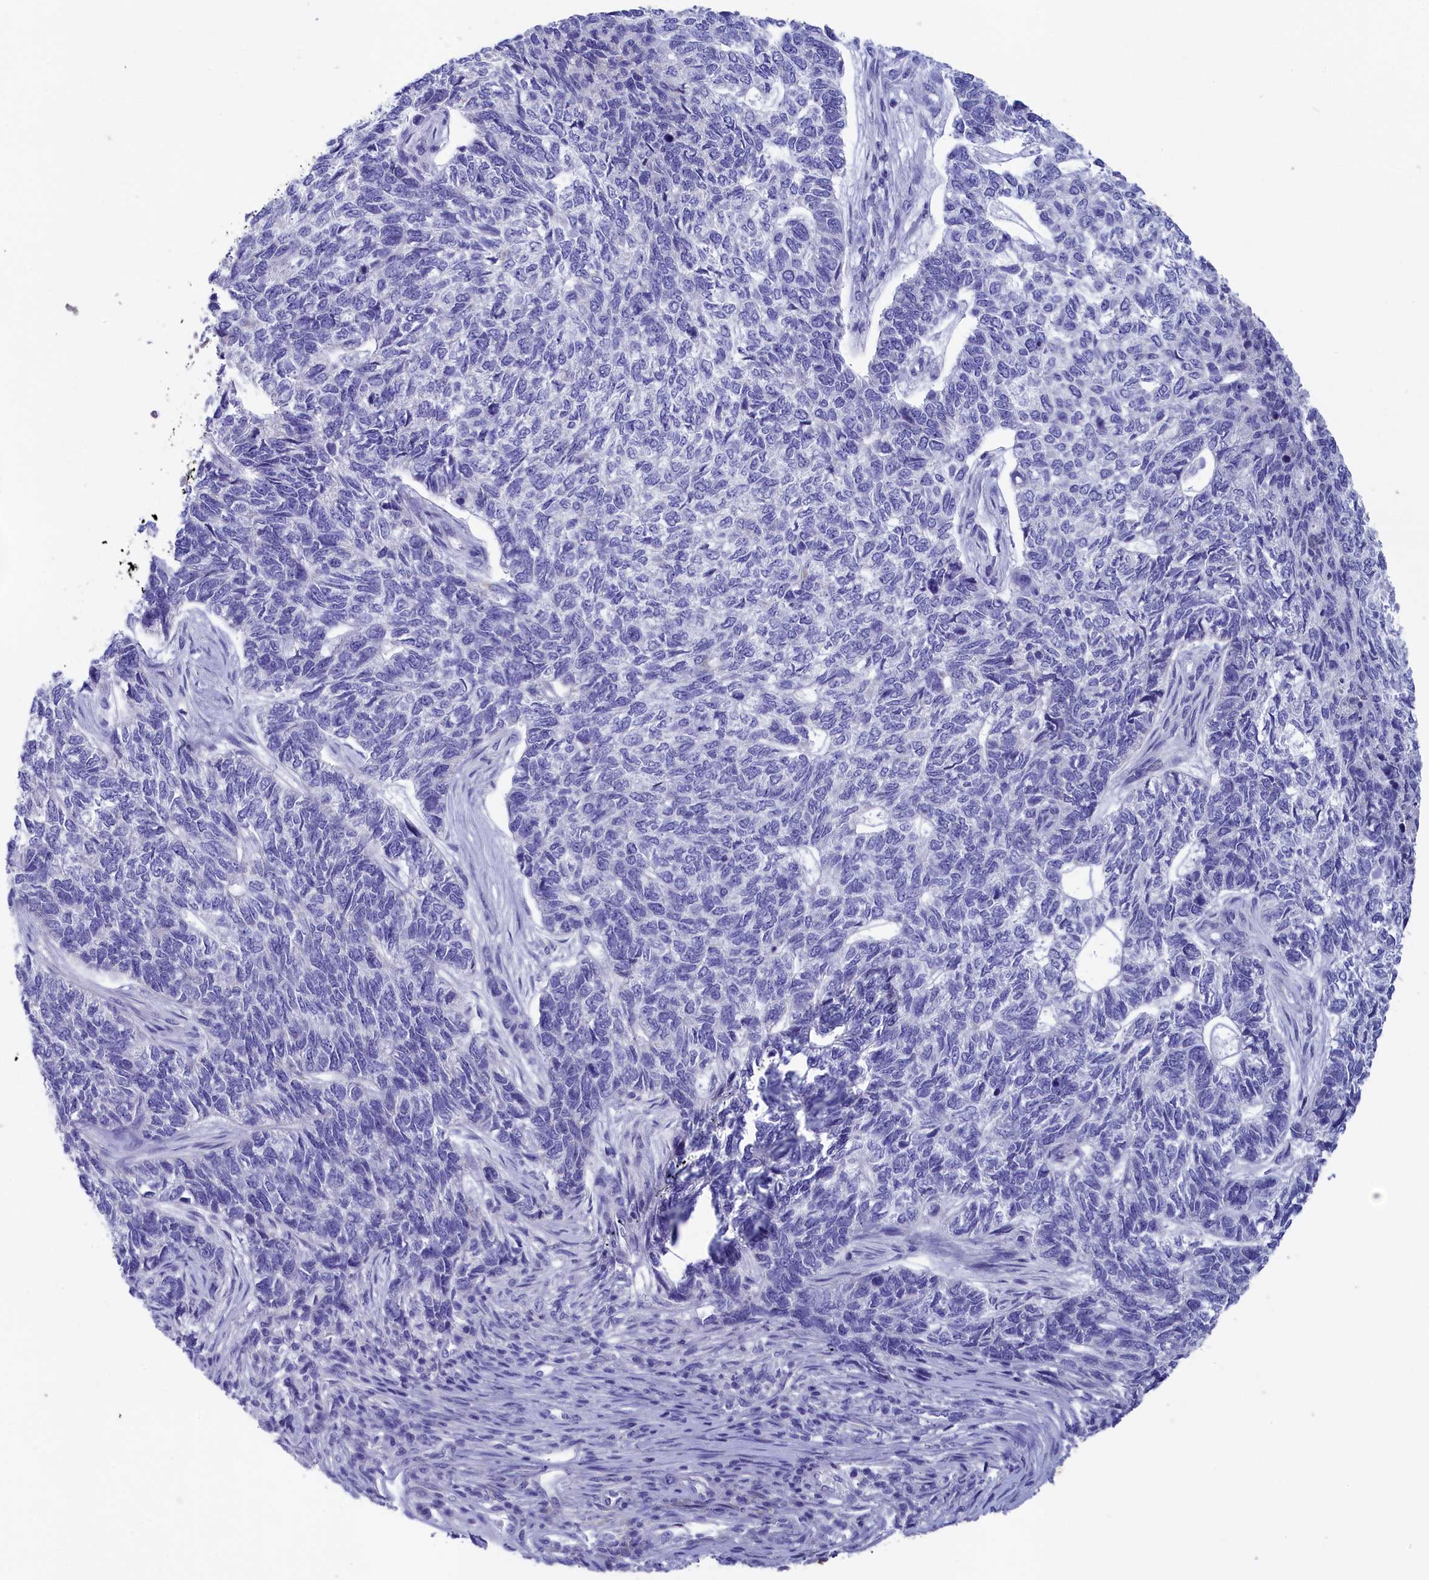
{"staining": {"intensity": "negative", "quantity": "none", "location": "none"}, "tissue": "skin cancer", "cell_type": "Tumor cells", "image_type": "cancer", "snomed": [{"axis": "morphology", "description": "Basal cell carcinoma"}, {"axis": "topography", "description": "Skin"}], "caption": "High magnification brightfield microscopy of skin cancer (basal cell carcinoma) stained with DAB (3,3'-diaminobenzidine) (brown) and counterstained with hematoxylin (blue): tumor cells show no significant positivity.", "gene": "PRDM12", "patient": {"sex": "female", "age": 65}}